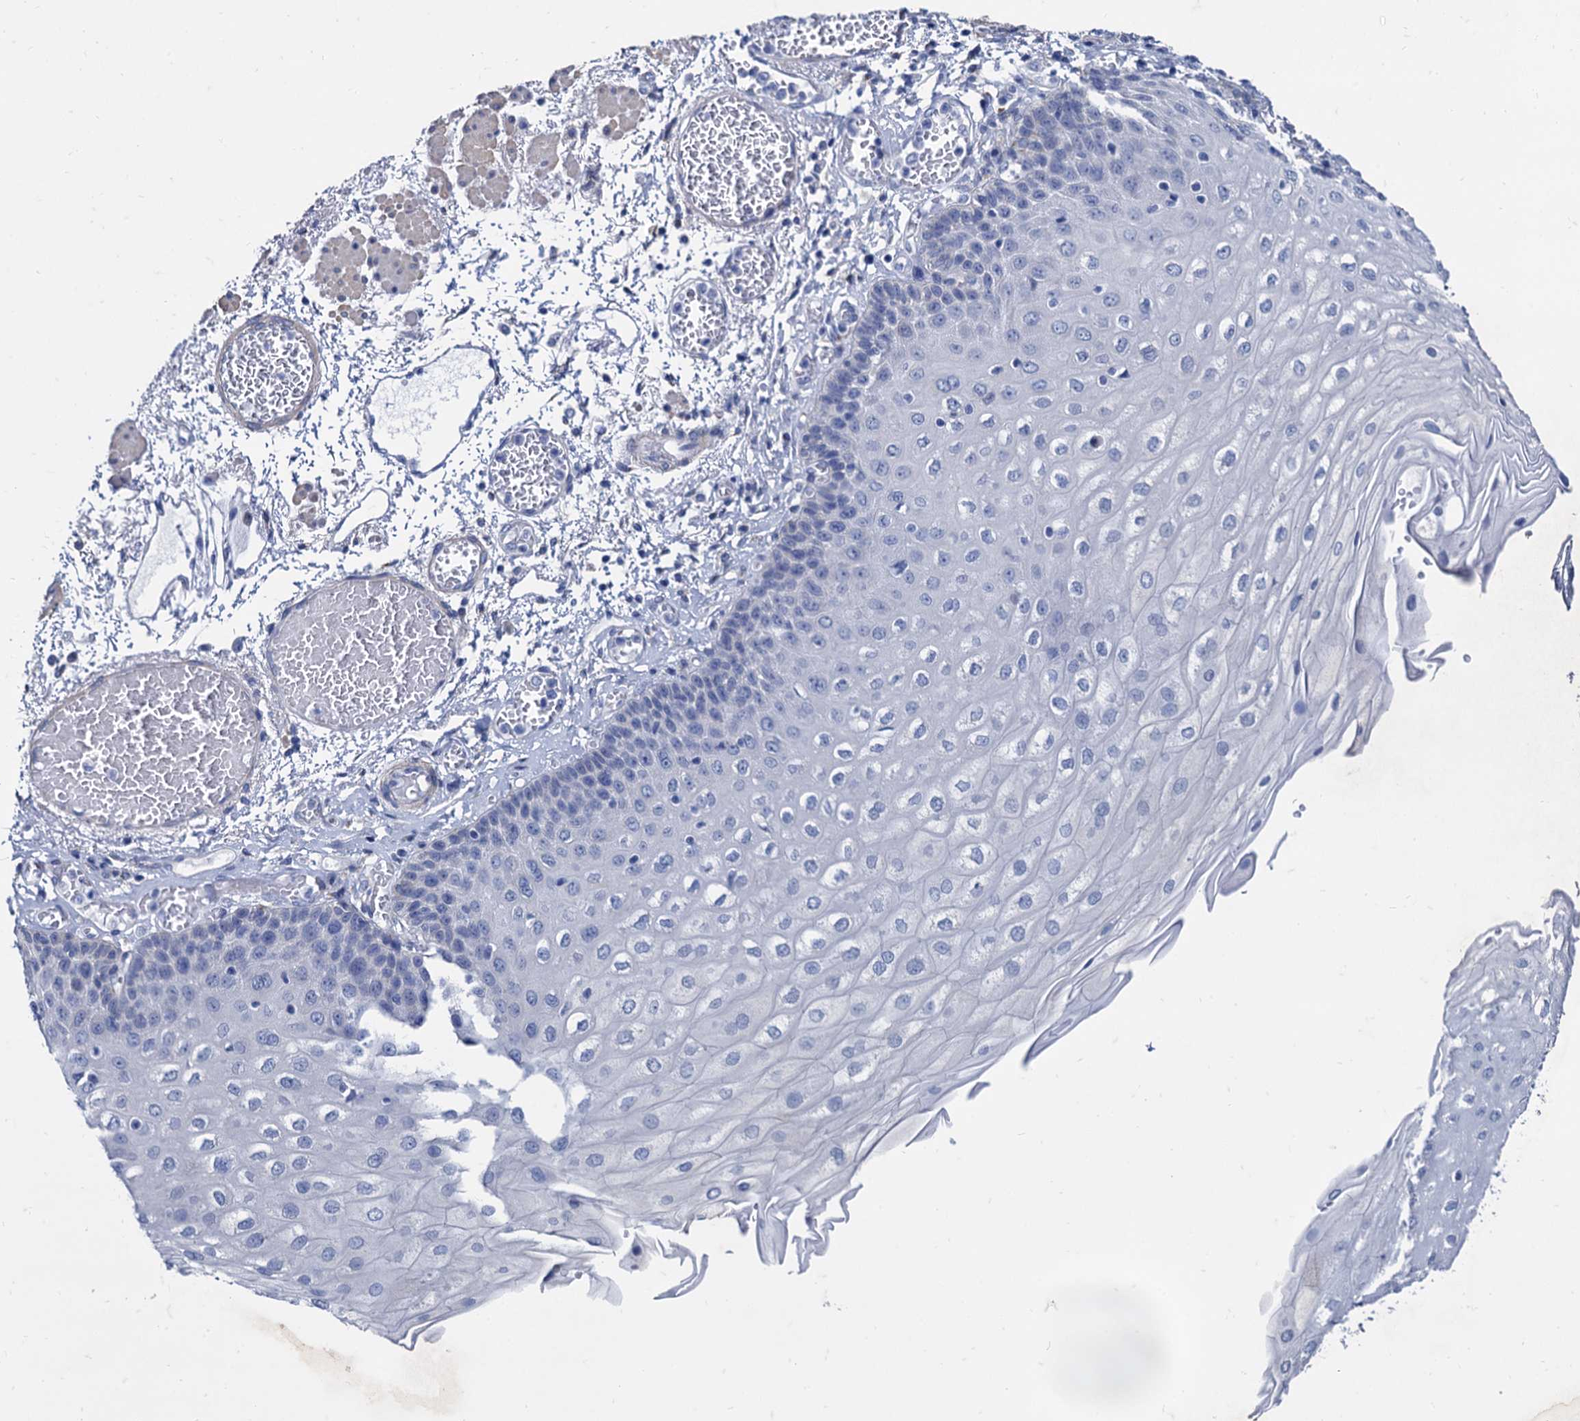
{"staining": {"intensity": "negative", "quantity": "none", "location": "none"}, "tissue": "esophagus", "cell_type": "Squamous epithelial cells", "image_type": "normal", "snomed": [{"axis": "morphology", "description": "Normal tissue, NOS"}, {"axis": "topography", "description": "Esophagus"}], "caption": "This is a histopathology image of immunohistochemistry (IHC) staining of benign esophagus, which shows no expression in squamous epithelial cells. (Stains: DAB (3,3'-diaminobenzidine) IHC with hematoxylin counter stain, Microscopy: brightfield microscopy at high magnification).", "gene": "FOXR2", "patient": {"sex": "male", "age": 81}}